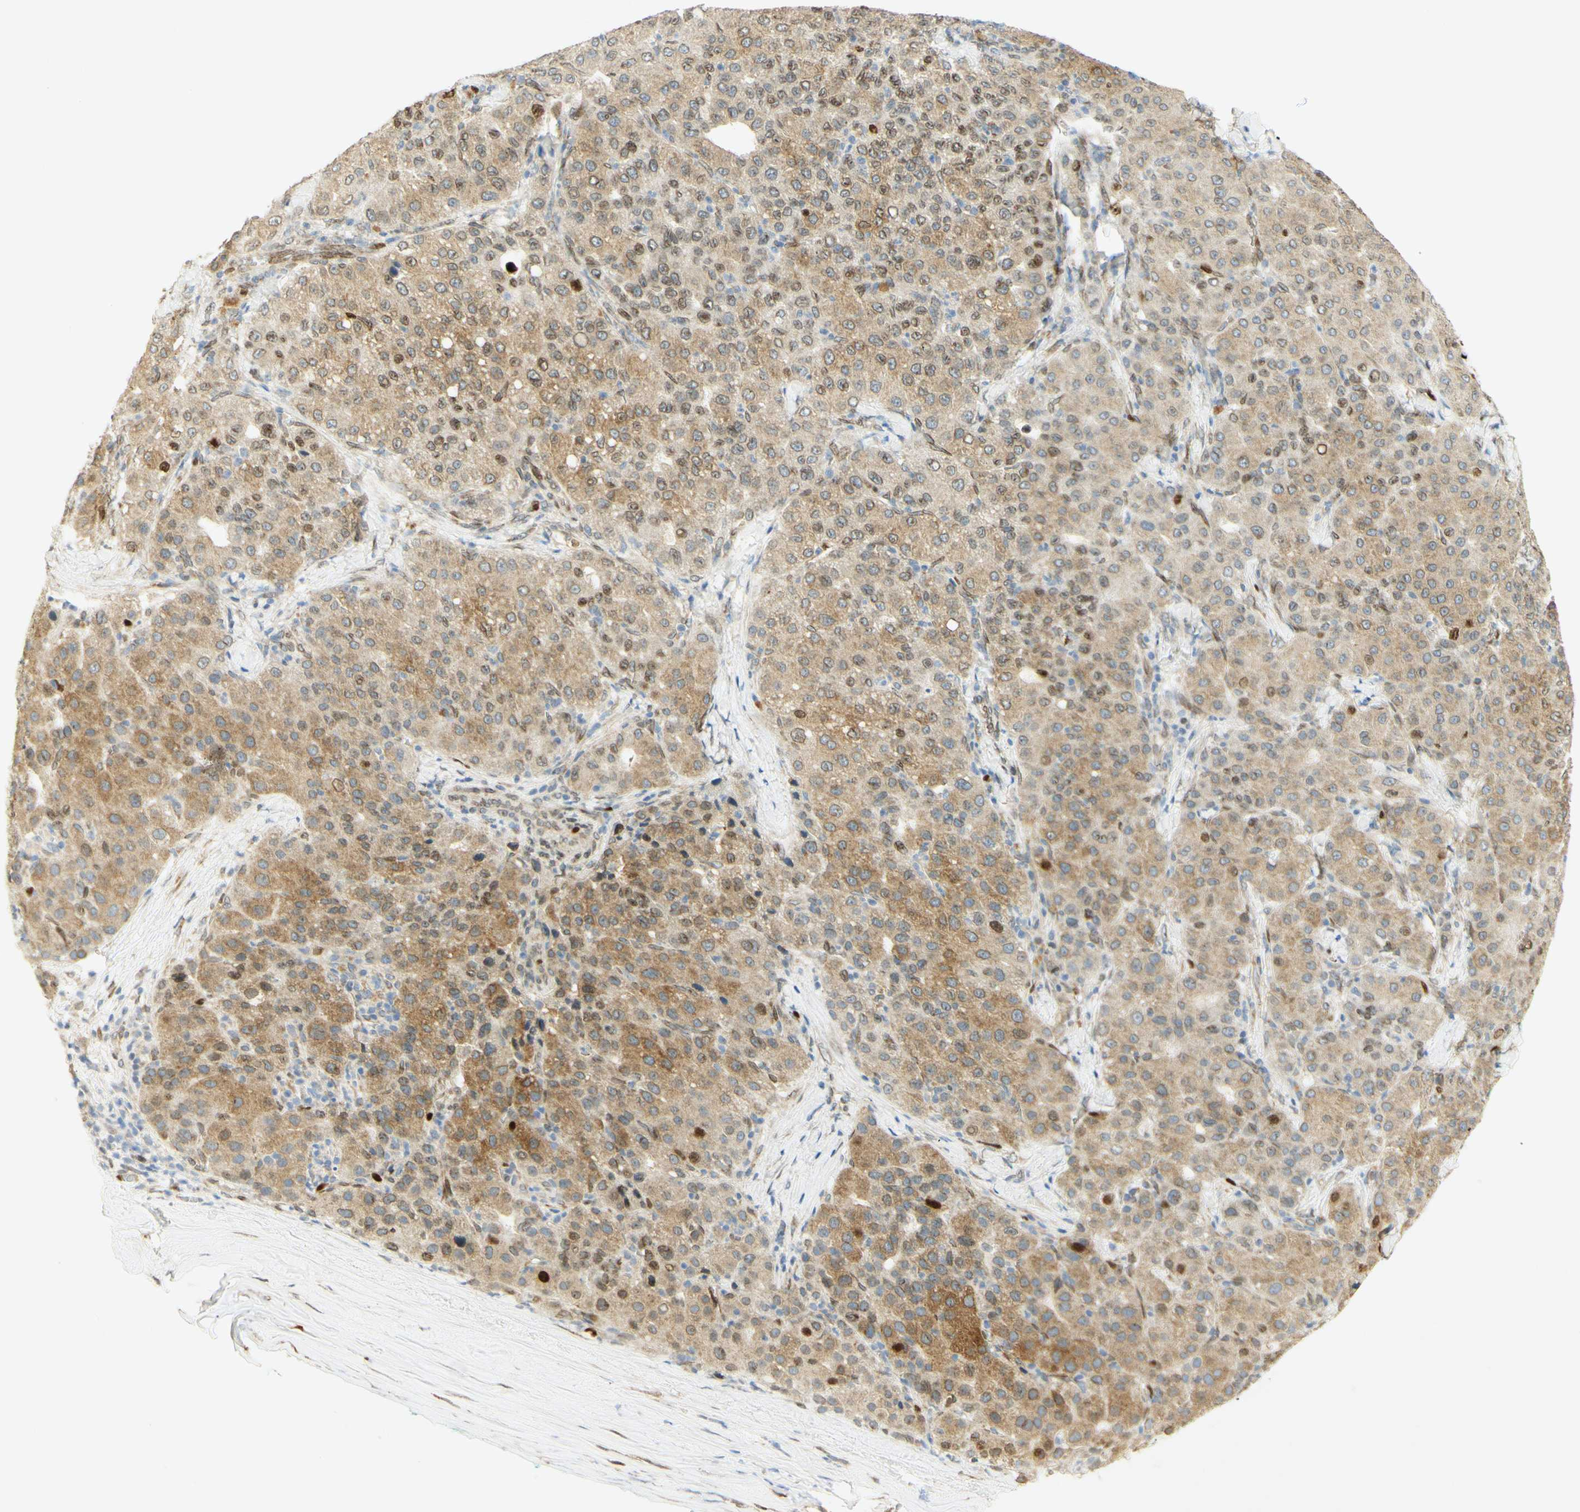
{"staining": {"intensity": "strong", "quantity": "<25%", "location": "nuclear"}, "tissue": "liver cancer", "cell_type": "Tumor cells", "image_type": "cancer", "snomed": [{"axis": "morphology", "description": "Carcinoma, Hepatocellular, NOS"}, {"axis": "topography", "description": "Liver"}], "caption": "Hepatocellular carcinoma (liver) stained with DAB immunohistochemistry exhibits medium levels of strong nuclear positivity in approximately <25% of tumor cells. Ihc stains the protein in brown and the nuclei are stained blue.", "gene": "E2F1", "patient": {"sex": "male", "age": 65}}